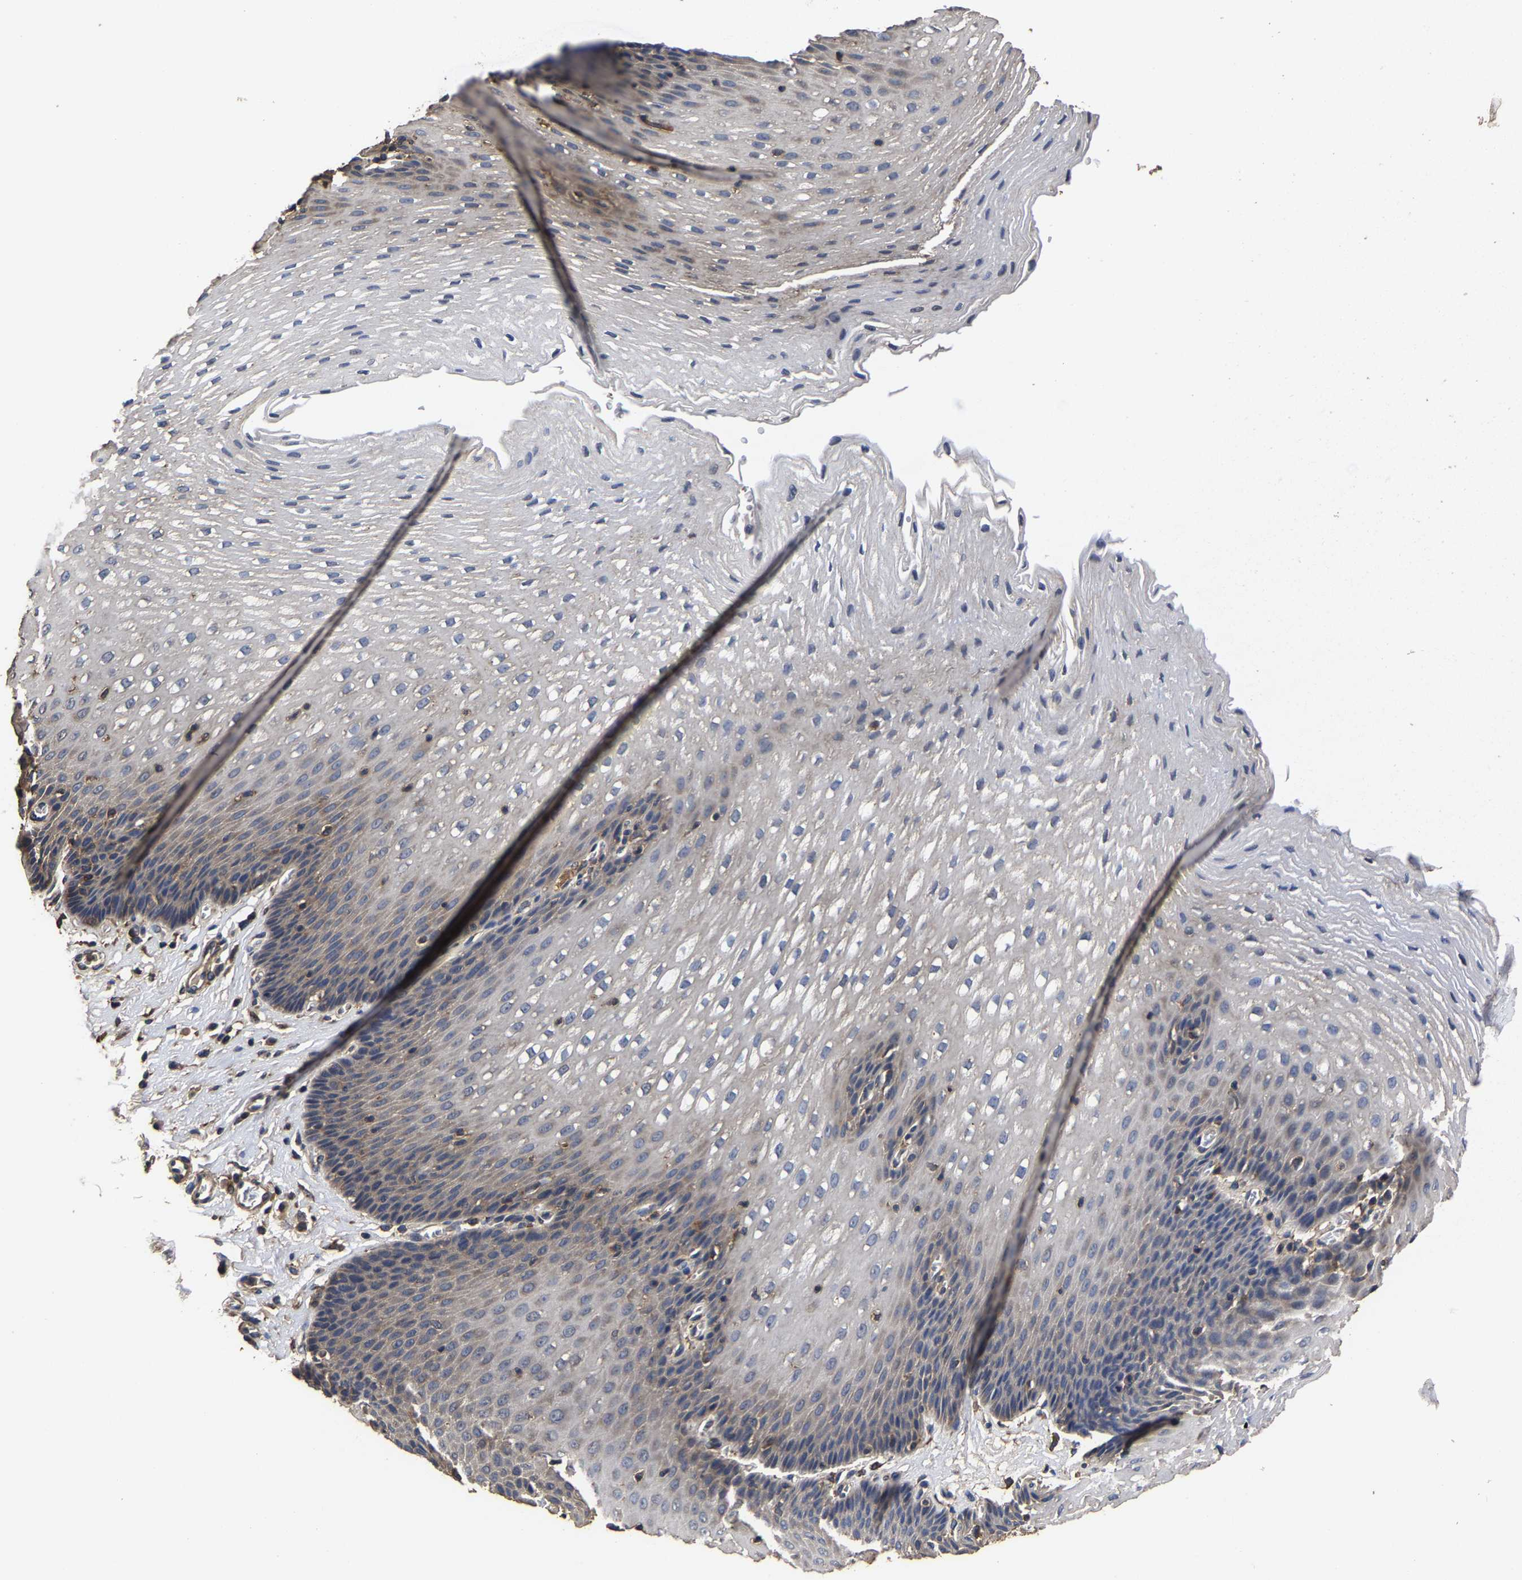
{"staining": {"intensity": "weak", "quantity": "25%-75%", "location": "cytoplasmic/membranous"}, "tissue": "esophagus", "cell_type": "Squamous epithelial cells", "image_type": "normal", "snomed": [{"axis": "morphology", "description": "Normal tissue, NOS"}, {"axis": "topography", "description": "Esophagus"}], "caption": "Squamous epithelial cells exhibit low levels of weak cytoplasmic/membranous expression in approximately 25%-75% of cells in normal esophagus.", "gene": "ITCH", "patient": {"sex": "male", "age": 48}}